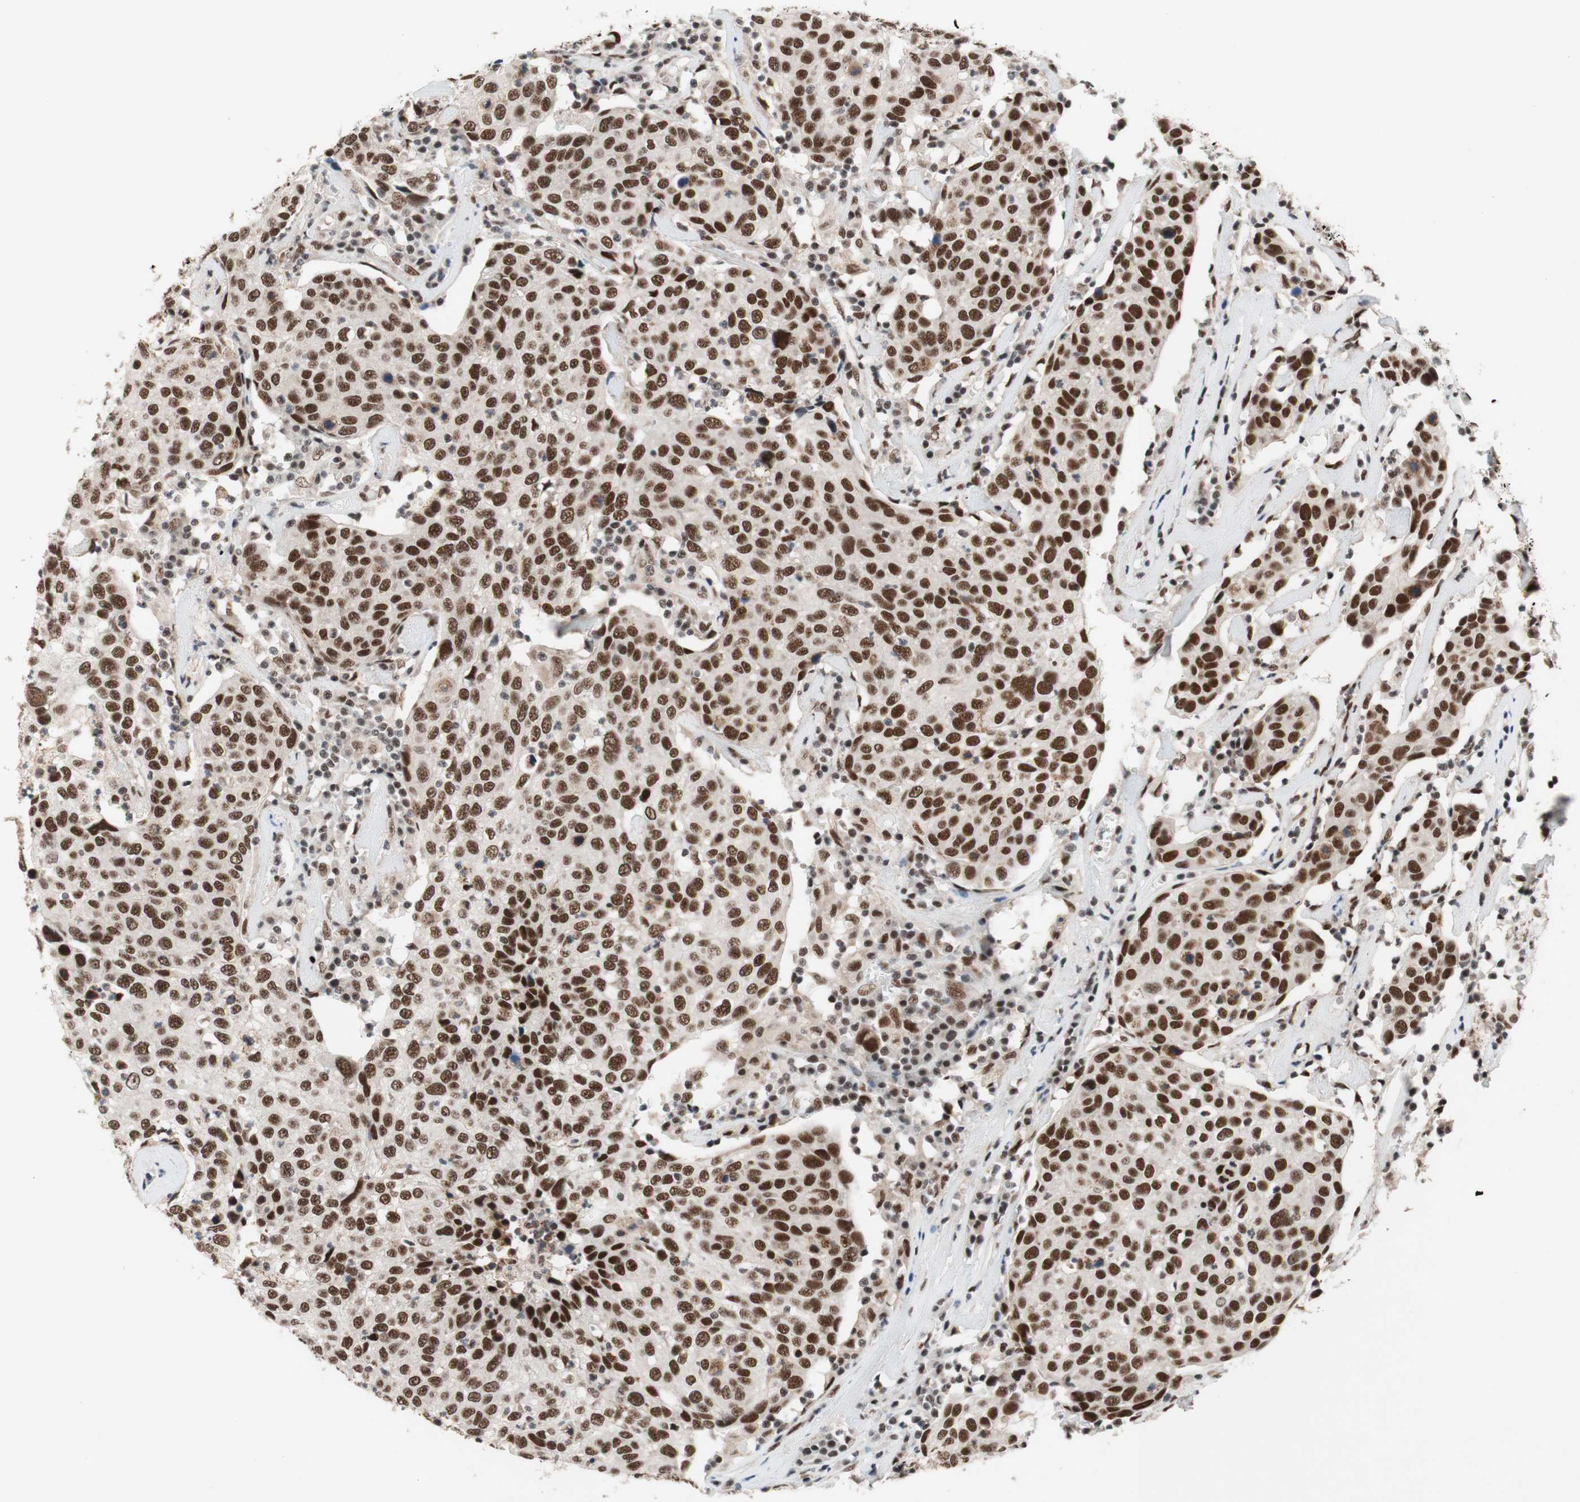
{"staining": {"intensity": "strong", "quantity": ">75%", "location": "nuclear"}, "tissue": "head and neck cancer", "cell_type": "Tumor cells", "image_type": "cancer", "snomed": [{"axis": "morphology", "description": "Adenocarcinoma, NOS"}, {"axis": "topography", "description": "Salivary gland"}, {"axis": "topography", "description": "Head-Neck"}], "caption": "Head and neck cancer stained with a protein marker shows strong staining in tumor cells.", "gene": "PRPF19", "patient": {"sex": "female", "age": 65}}